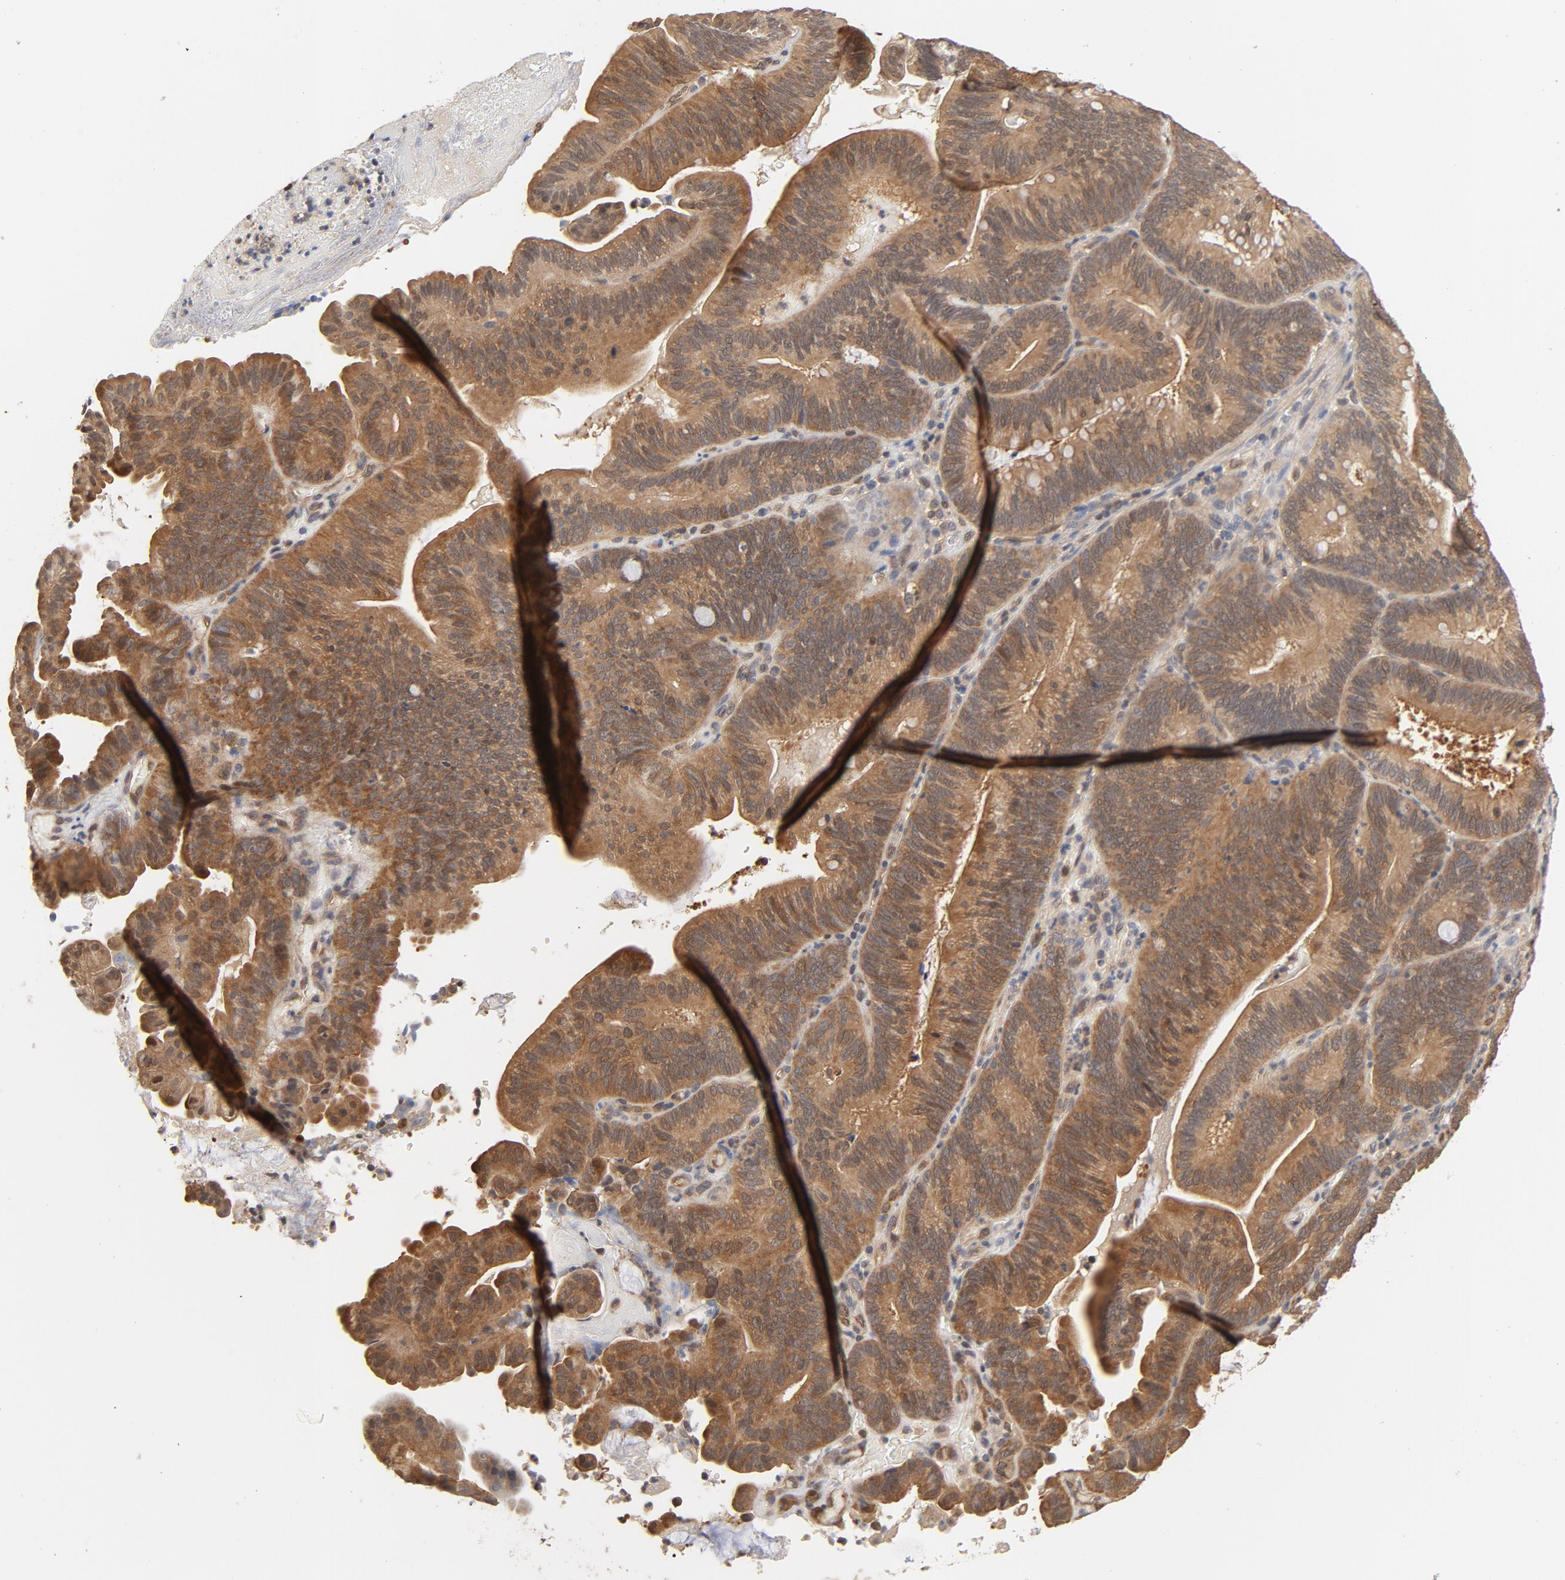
{"staining": {"intensity": "moderate", "quantity": ">75%", "location": "cytoplasmic/membranous"}, "tissue": "pancreatic cancer", "cell_type": "Tumor cells", "image_type": "cancer", "snomed": [{"axis": "morphology", "description": "Adenocarcinoma, NOS"}, {"axis": "topography", "description": "Pancreas"}], "caption": "Immunohistochemistry histopathology image of pancreatic cancer stained for a protein (brown), which exhibits medium levels of moderate cytoplasmic/membranous expression in about >75% of tumor cells.", "gene": "CDC37", "patient": {"sex": "male", "age": 82}}